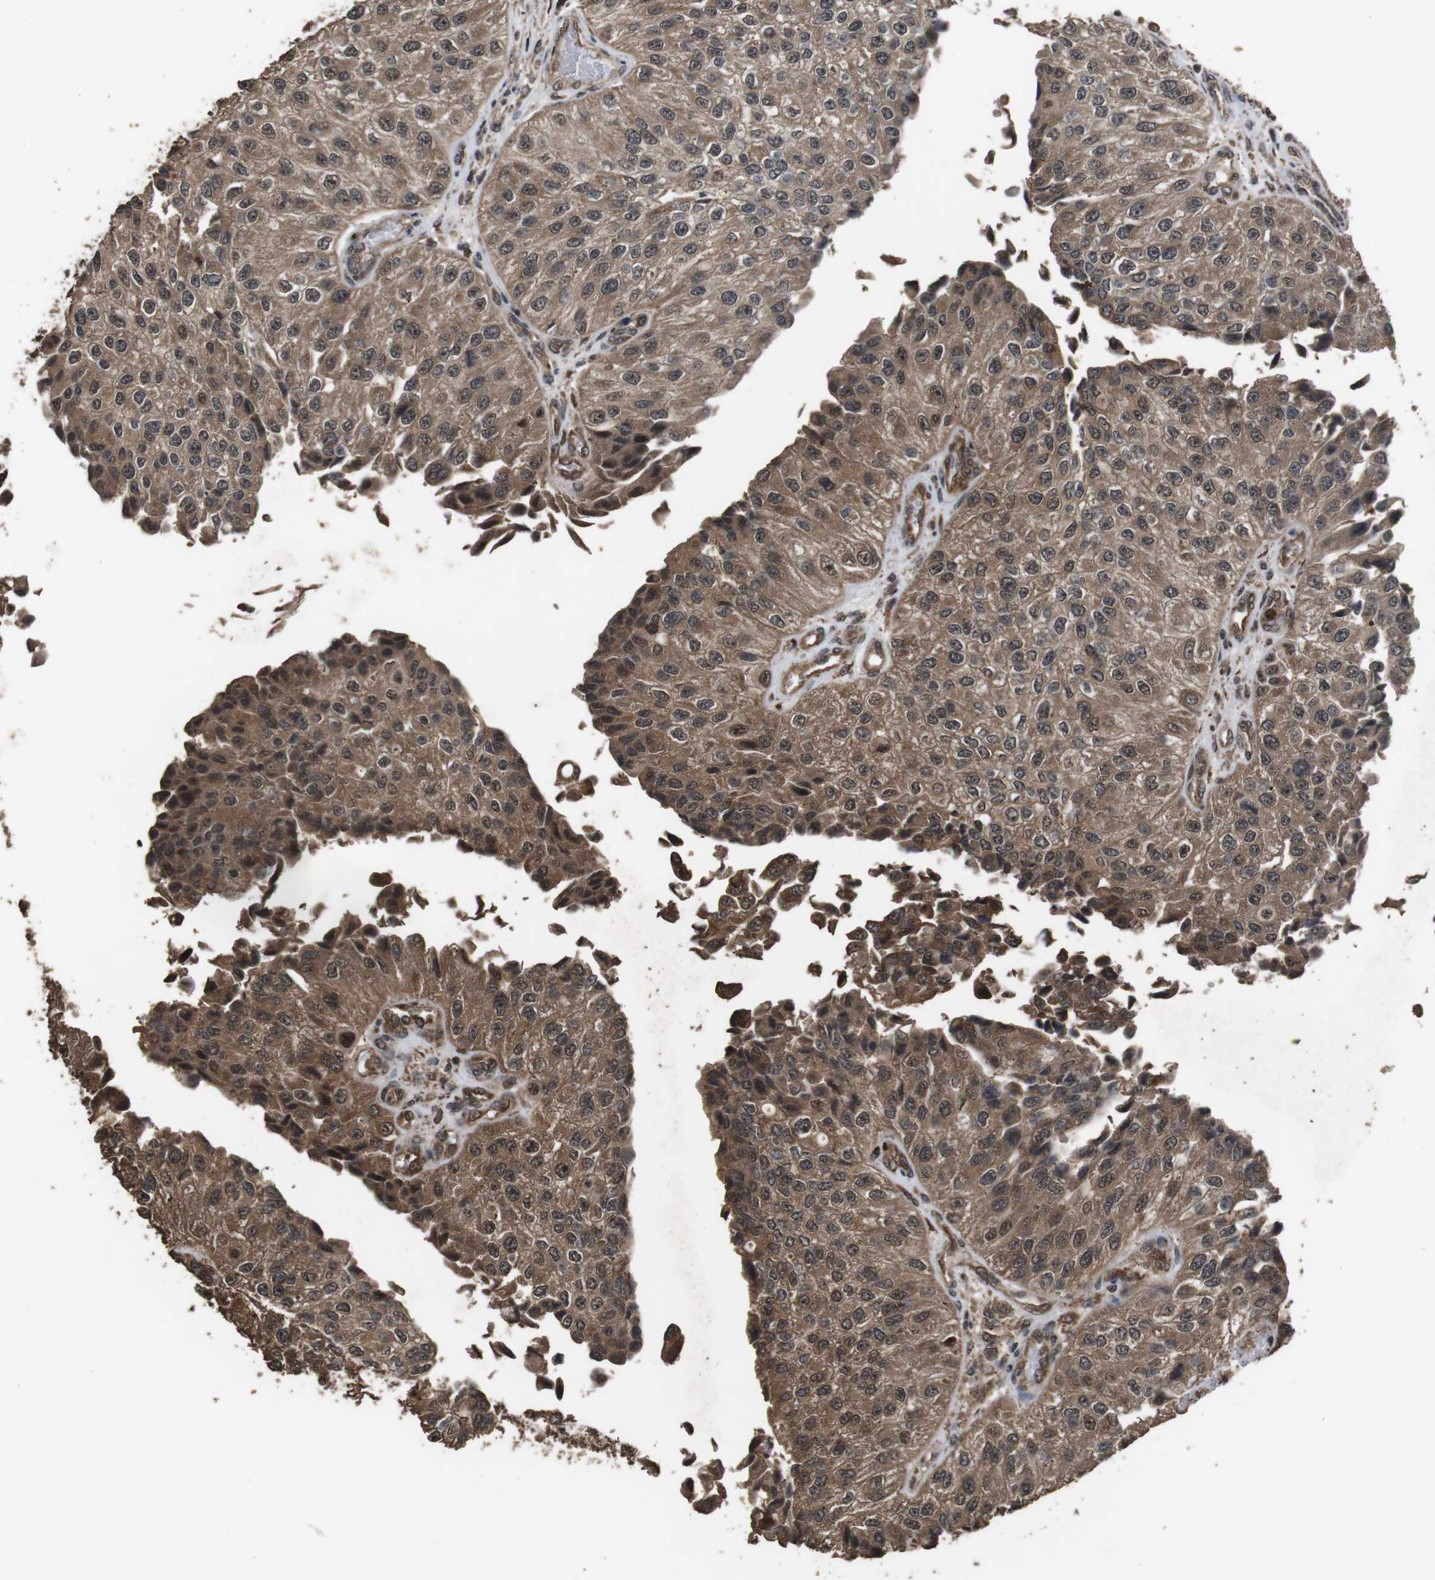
{"staining": {"intensity": "moderate", "quantity": ">75%", "location": "cytoplasmic/membranous"}, "tissue": "urothelial cancer", "cell_type": "Tumor cells", "image_type": "cancer", "snomed": [{"axis": "morphology", "description": "Urothelial carcinoma, High grade"}, {"axis": "topography", "description": "Kidney"}, {"axis": "topography", "description": "Urinary bladder"}], "caption": "Human urothelial cancer stained with a brown dye displays moderate cytoplasmic/membranous positive positivity in approximately >75% of tumor cells.", "gene": "RRAS2", "patient": {"sex": "male", "age": 77}}